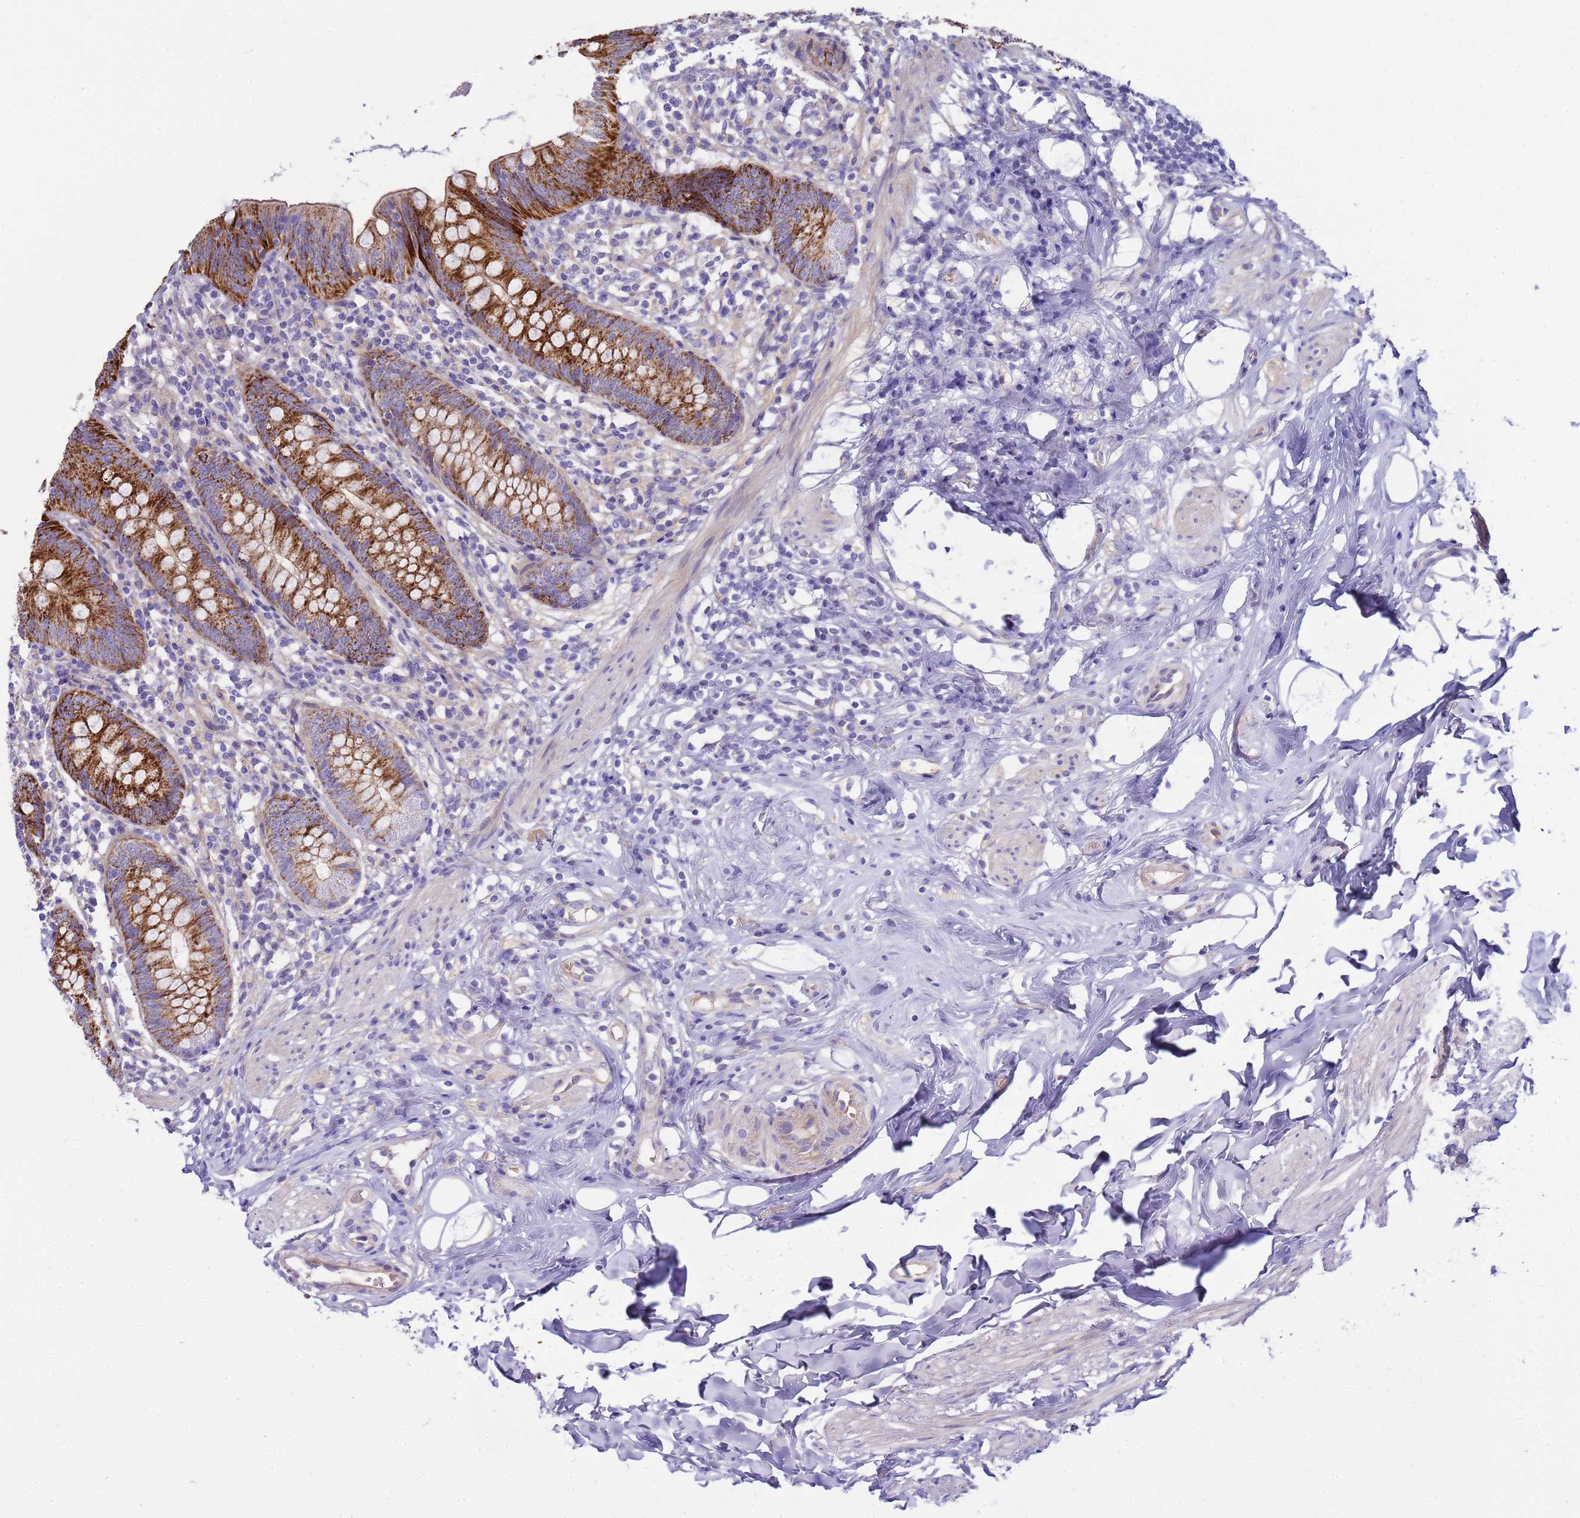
{"staining": {"intensity": "strong", "quantity": "25%-75%", "location": "cytoplasmic/membranous"}, "tissue": "appendix", "cell_type": "Glandular cells", "image_type": "normal", "snomed": [{"axis": "morphology", "description": "Normal tissue, NOS"}, {"axis": "topography", "description": "Appendix"}], "caption": "Immunohistochemical staining of unremarkable human appendix shows high levels of strong cytoplasmic/membranous expression in about 25%-75% of glandular cells. (brown staining indicates protein expression, while blue staining denotes nuclei).", "gene": "RIPPLY2", "patient": {"sex": "female", "age": 62}}